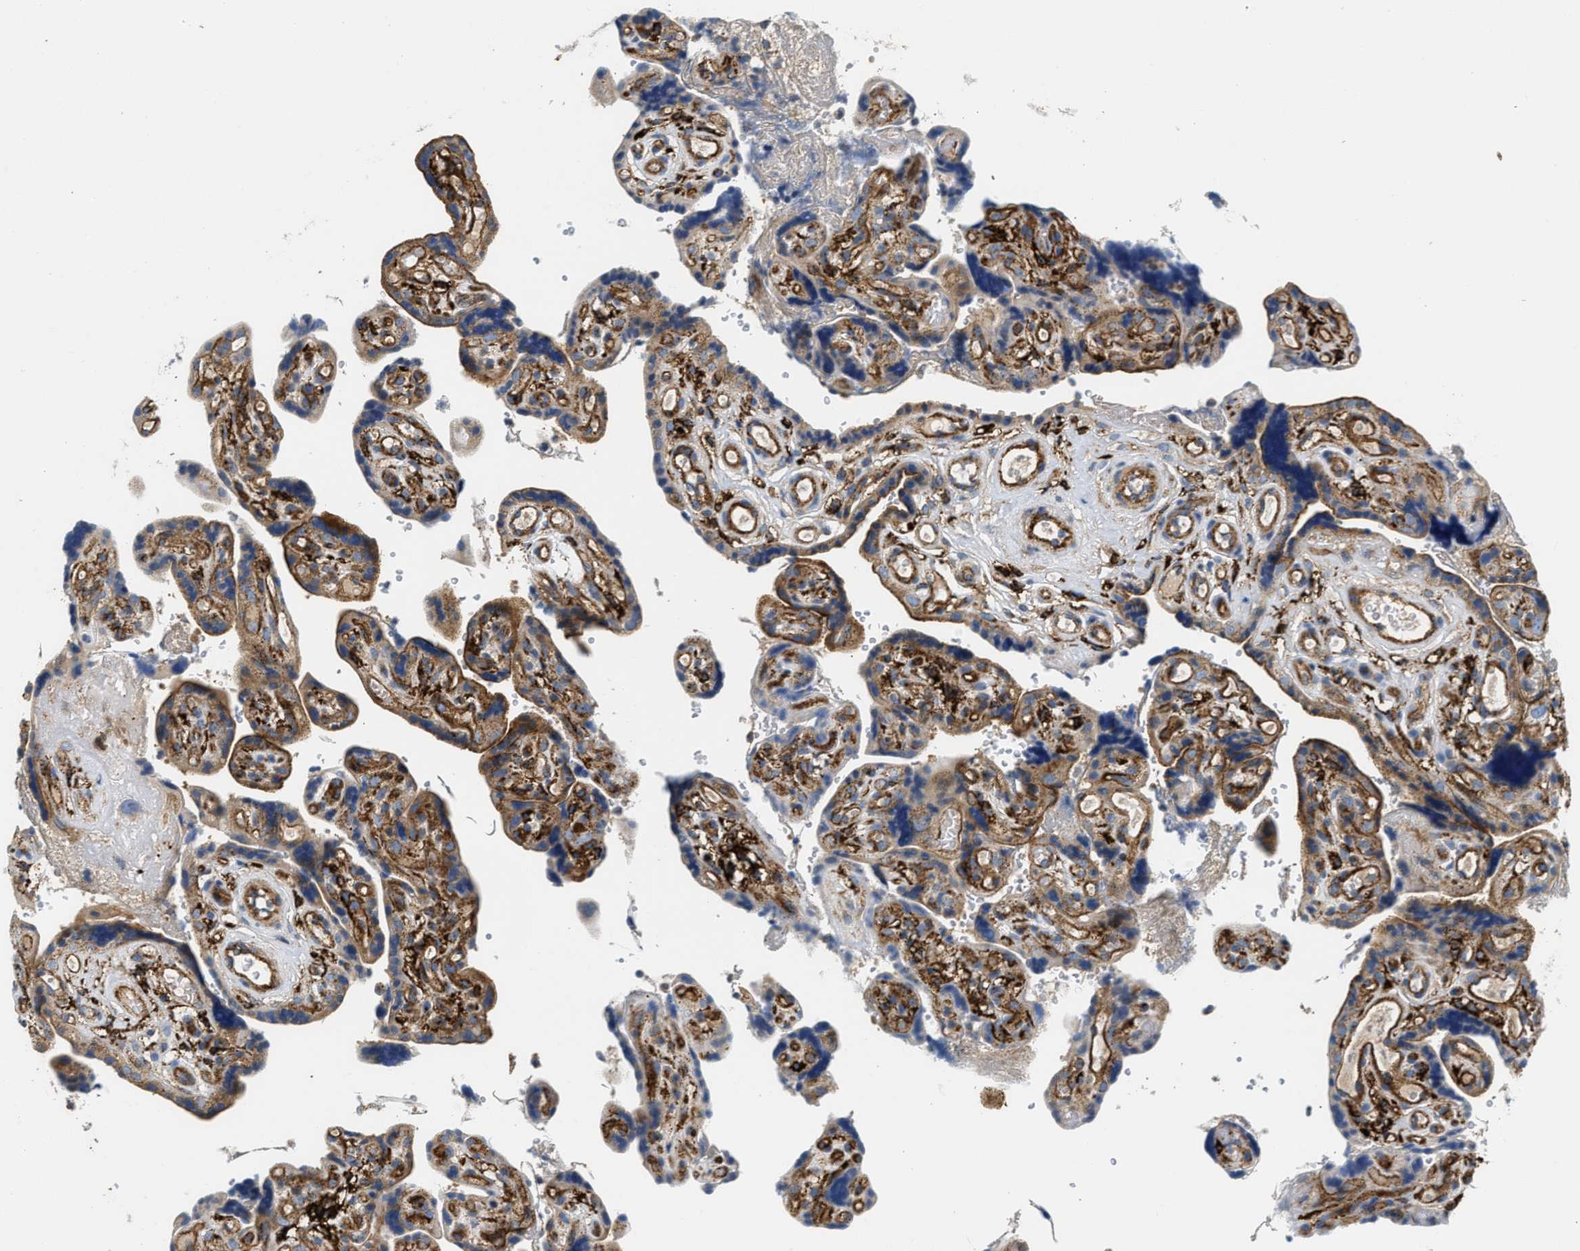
{"staining": {"intensity": "weak", "quantity": "25%-75%", "location": "cytoplasmic/membranous"}, "tissue": "placenta", "cell_type": "Decidual cells", "image_type": "normal", "snomed": [{"axis": "morphology", "description": "Normal tissue, NOS"}, {"axis": "topography", "description": "Placenta"}], "caption": "This image reveals immunohistochemistry staining of normal placenta, with low weak cytoplasmic/membranous expression in approximately 25%-75% of decidual cells.", "gene": "NSUN7", "patient": {"sex": "female", "age": 30}}